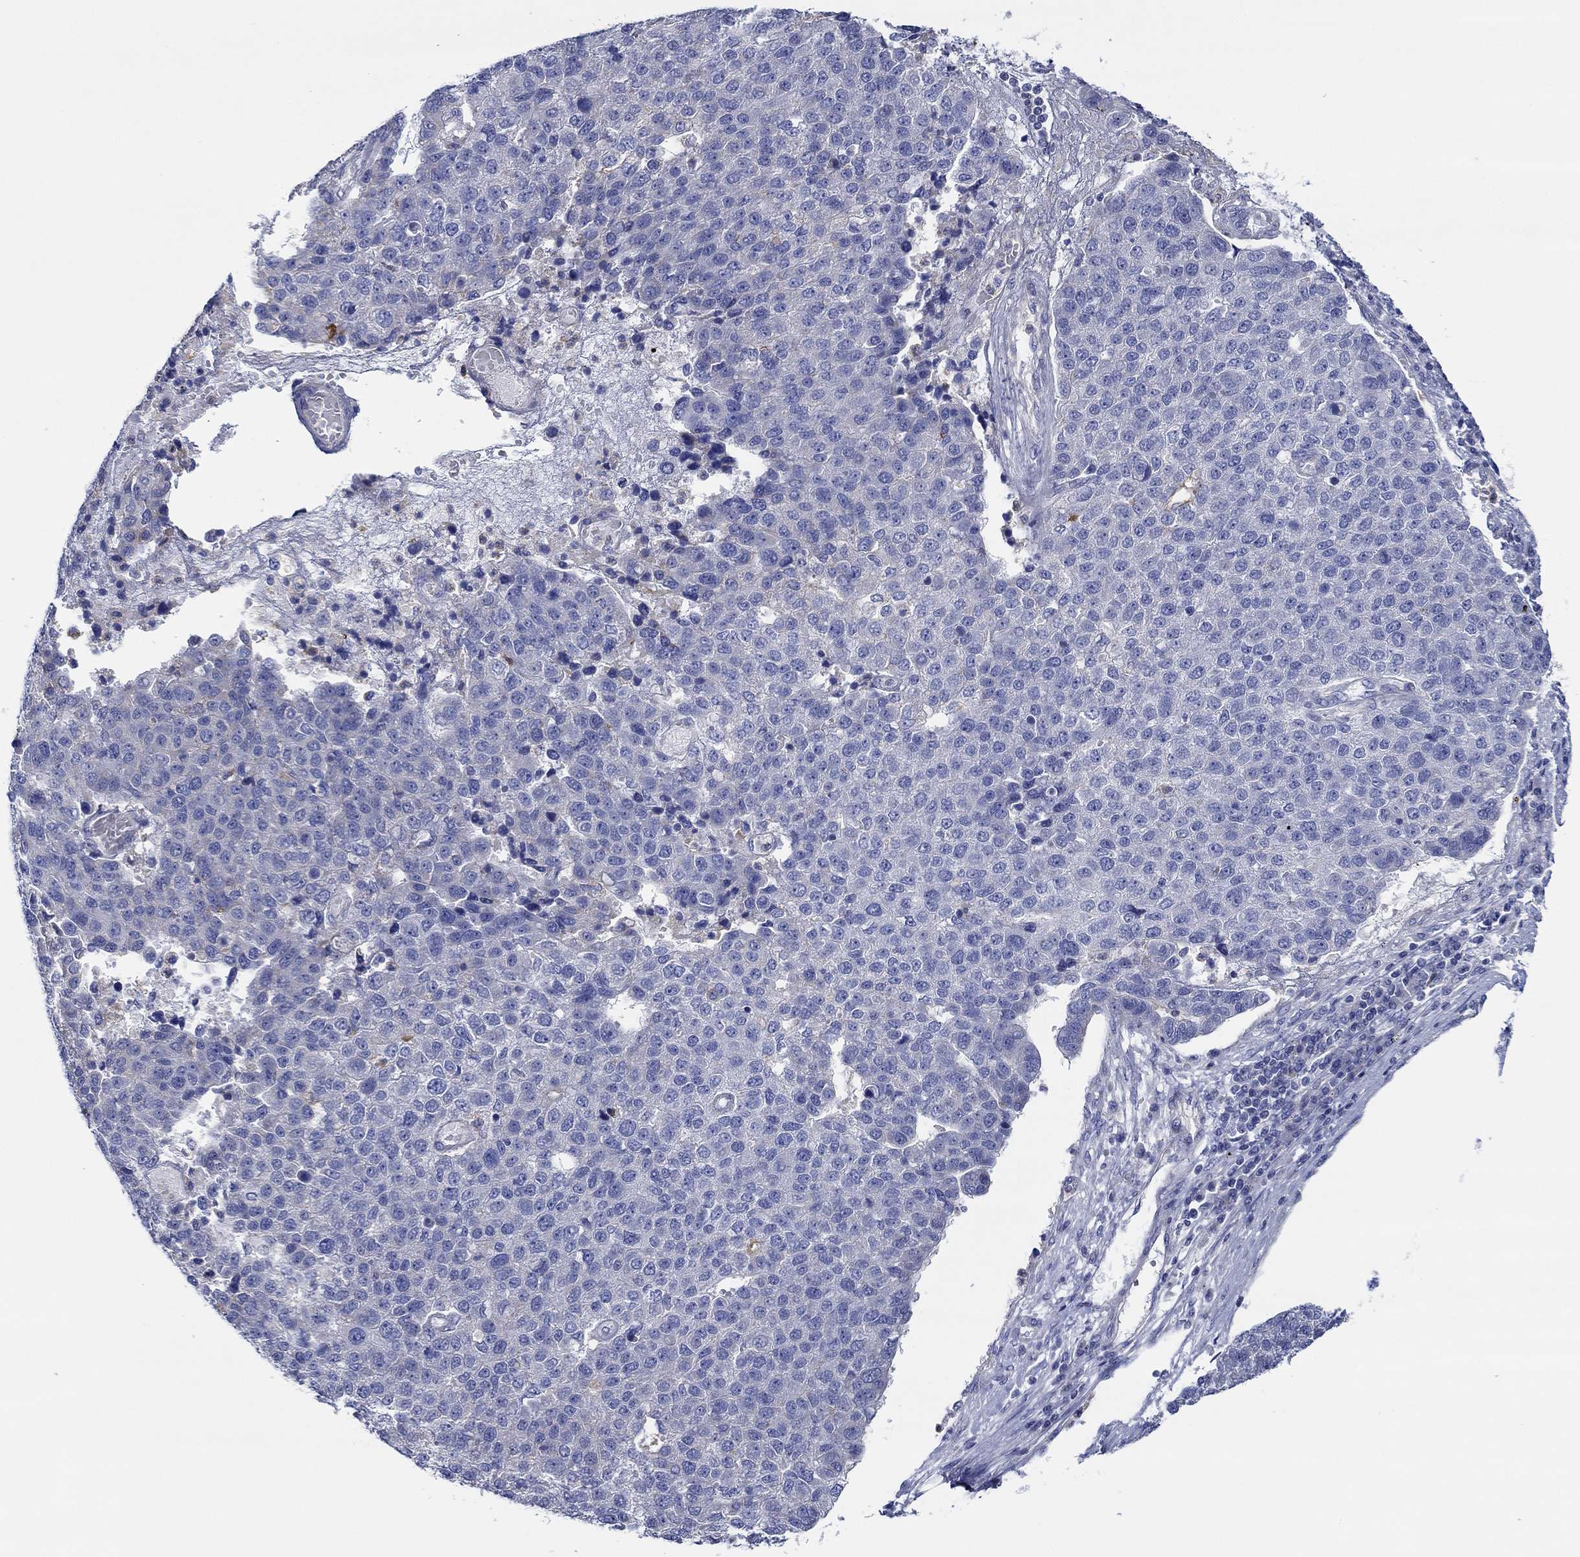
{"staining": {"intensity": "negative", "quantity": "none", "location": "none"}, "tissue": "pancreatic cancer", "cell_type": "Tumor cells", "image_type": "cancer", "snomed": [{"axis": "morphology", "description": "Adenocarcinoma, NOS"}, {"axis": "topography", "description": "Pancreas"}], "caption": "Tumor cells are negative for protein expression in human adenocarcinoma (pancreatic).", "gene": "CFAP61", "patient": {"sex": "female", "age": 61}}